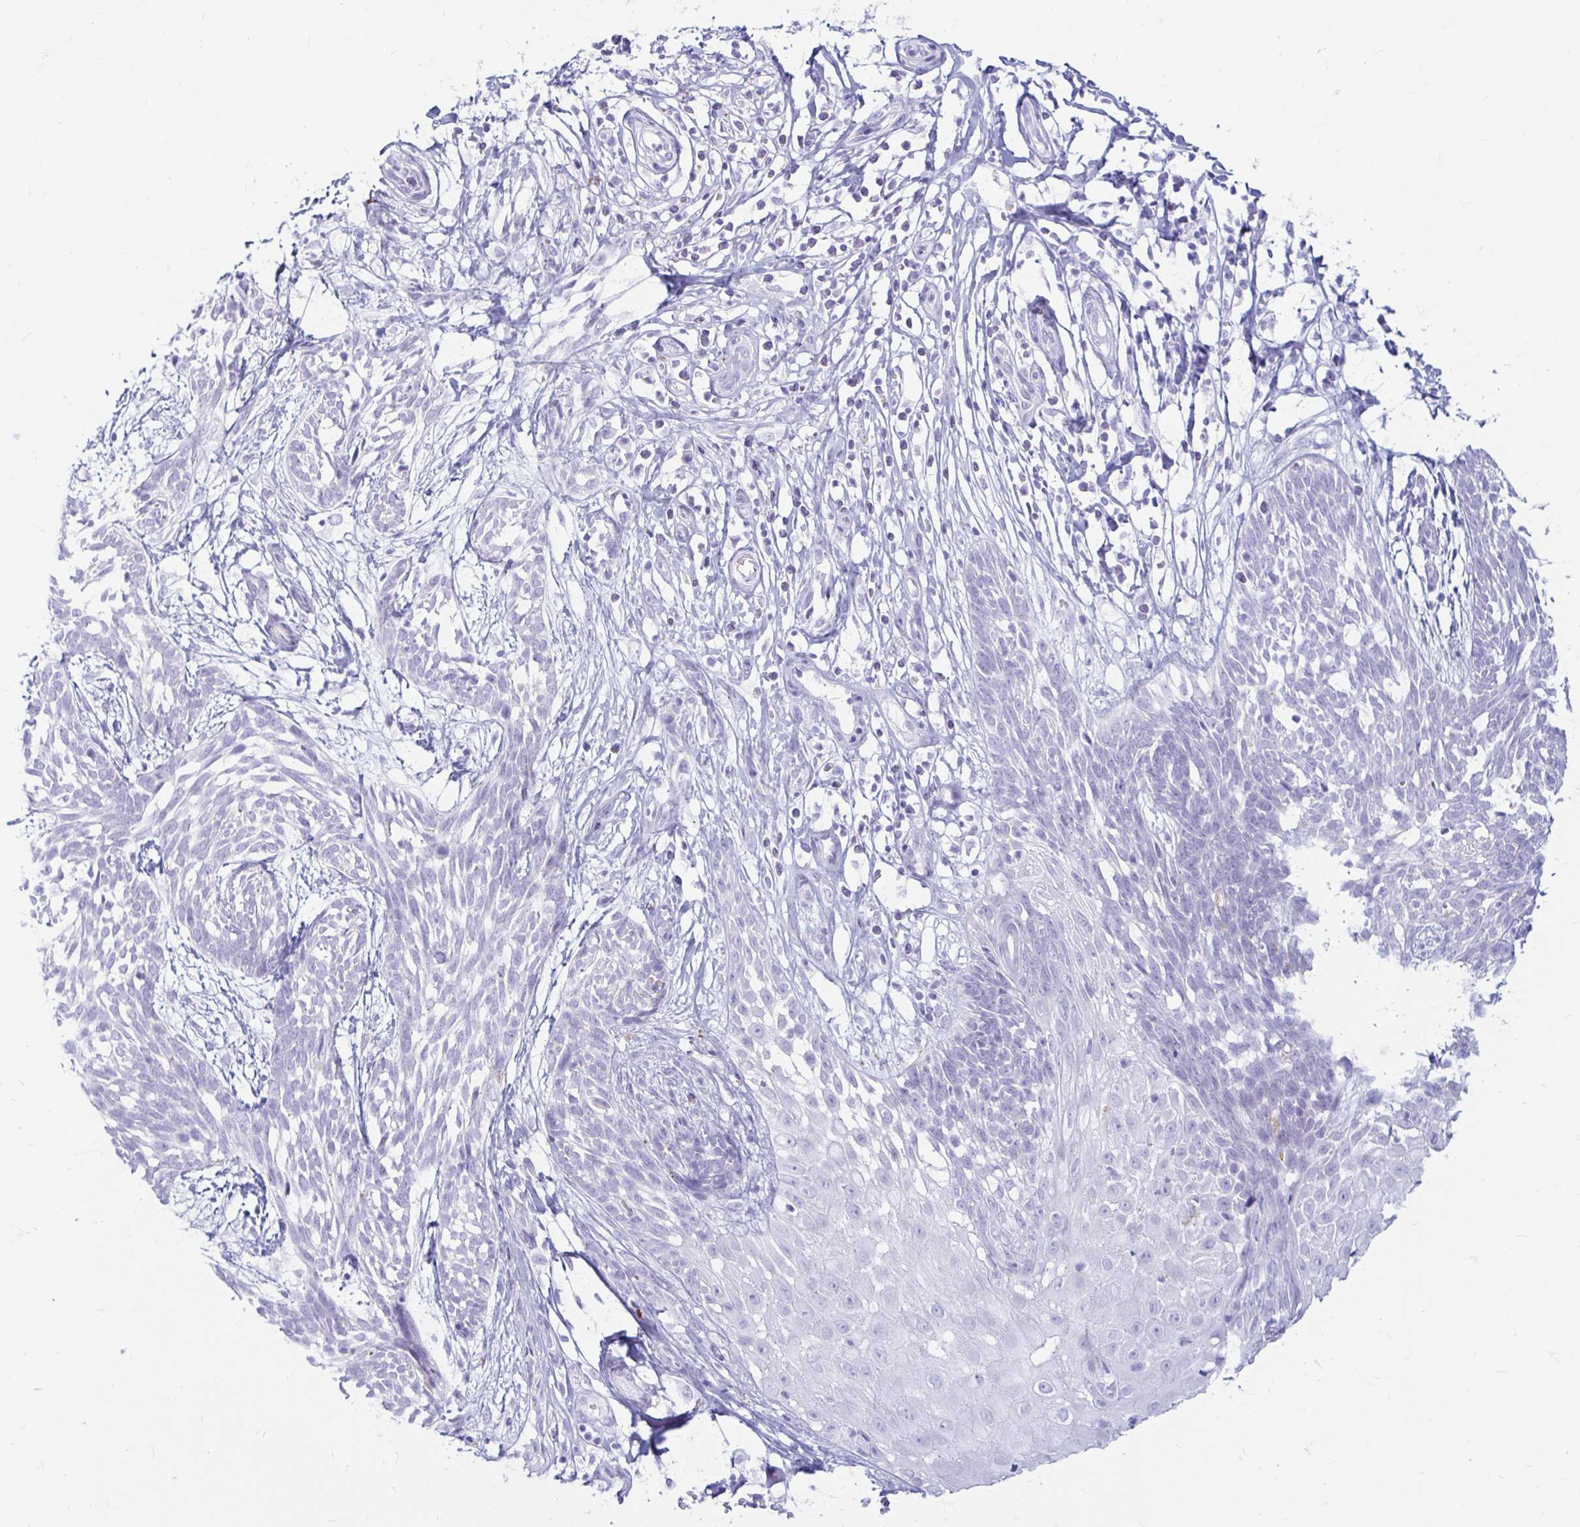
{"staining": {"intensity": "negative", "quantity": "none", "location": "none"}, "tissue": "skin cancer", "cell_type": "Tumor cells", "image_type": "cancer", "snomed": [{"axis": "morphology", "description": "Basal cell carcinoma"}, {"axis": "topography", "description": "Skin"}, {"axis": "topography", "description": "Skin, foot"}], "caption": "This is an IHC image of human basal cell carcinoma (skin). There is no staining in tumor cells.", "gene": "ERICH6", "patient": {"sex": "female", "age": 86}}